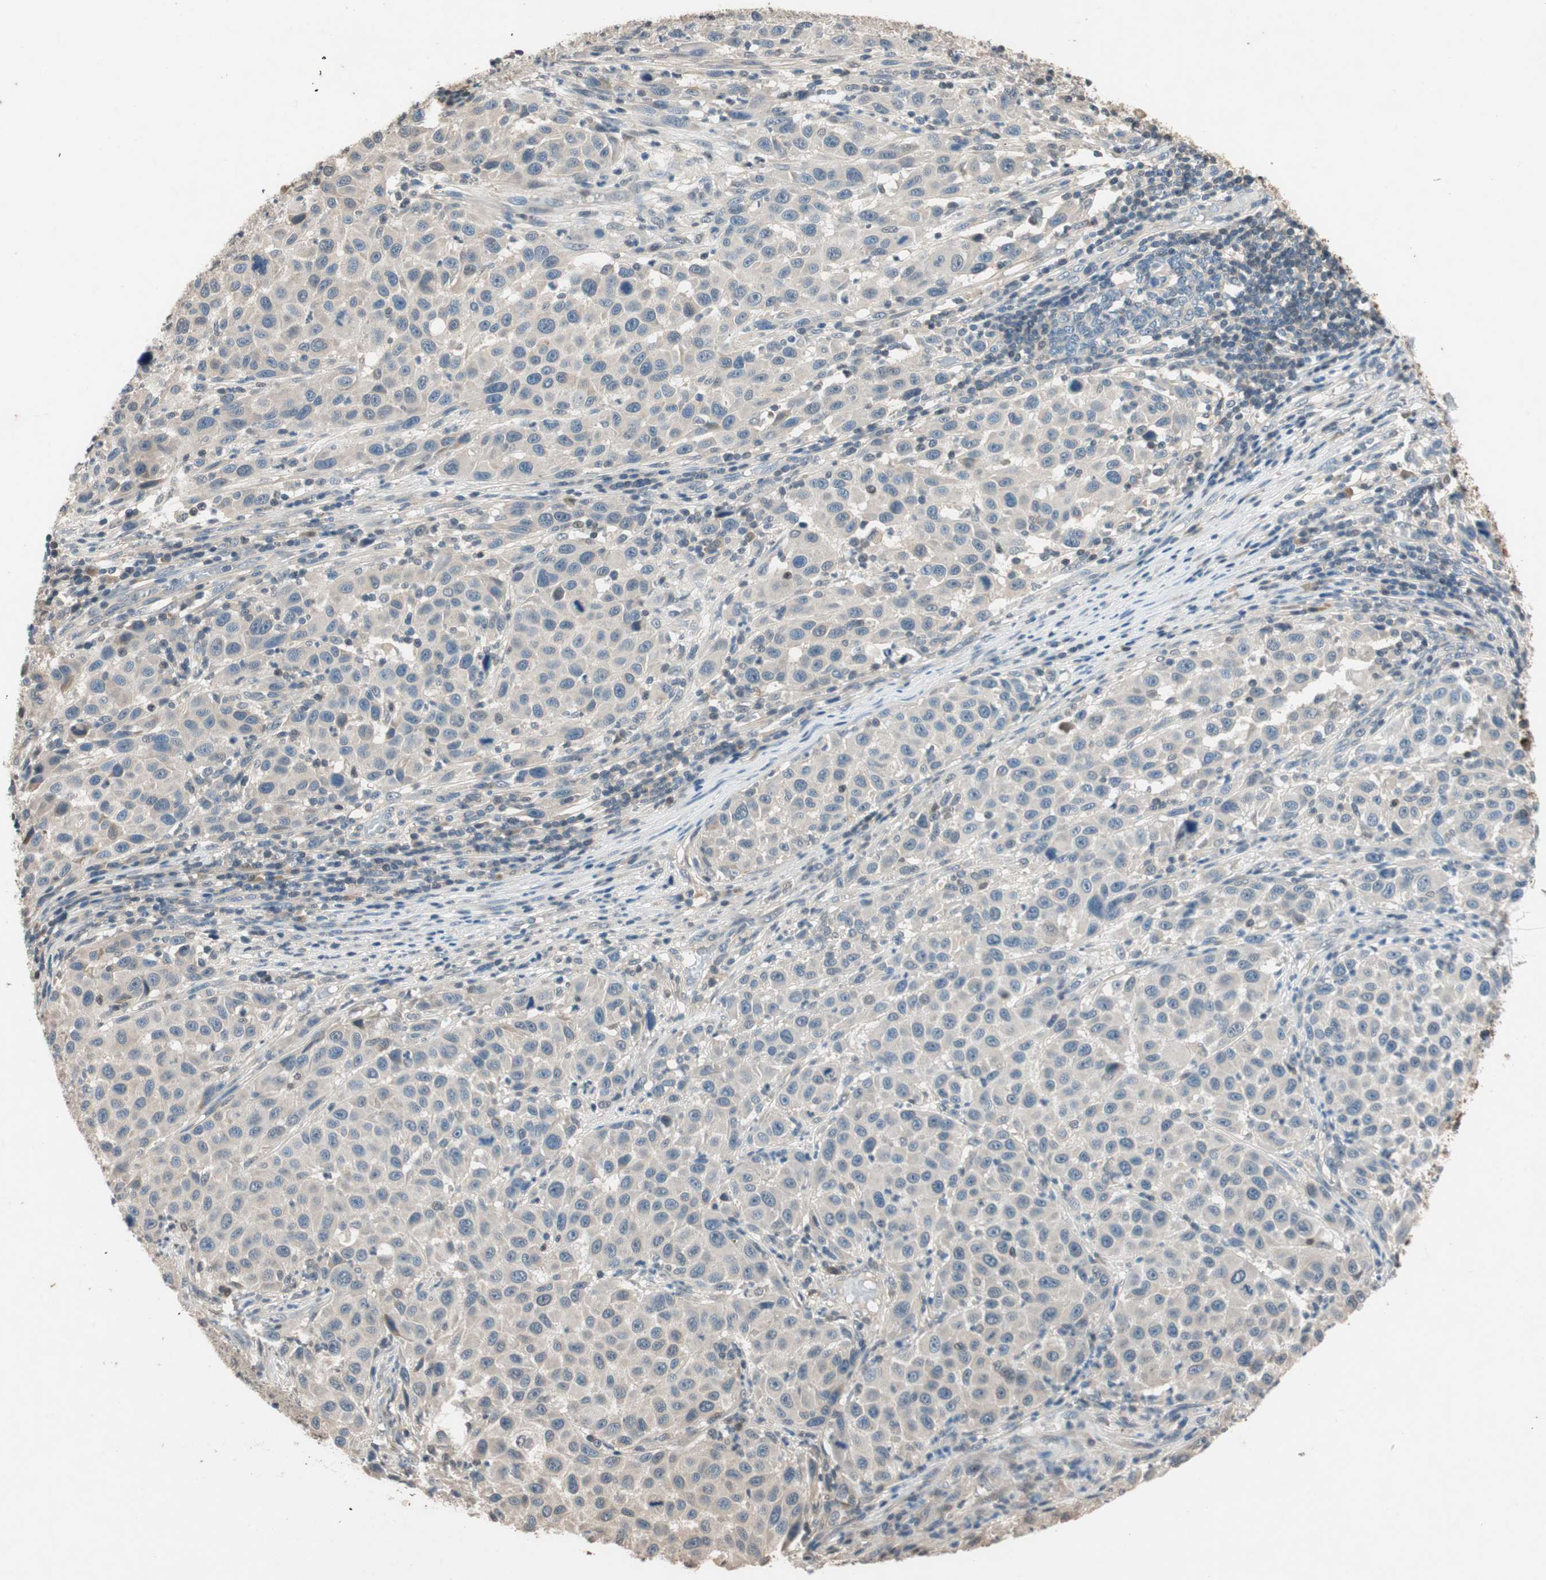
{"staining": {"intensity": "negative", "quantity": "none", "location": "none"}, "tissue": "melanoma", "cell_type": "Tumor cells", "image_type": "cancer", "snomed": [{"axis": "morphology", "description": "Malignant melanoma, Metastatic site"}, {"axis": "topography", "description": "Lymph node"}], "caption": "This is an immunohistochemistry (IHC) image of malignant melanoma (metastatic site). There is no positivity in tumor cells.", "gene": "SERPINB5", "patient": {"sex": "male", "age": 61}}